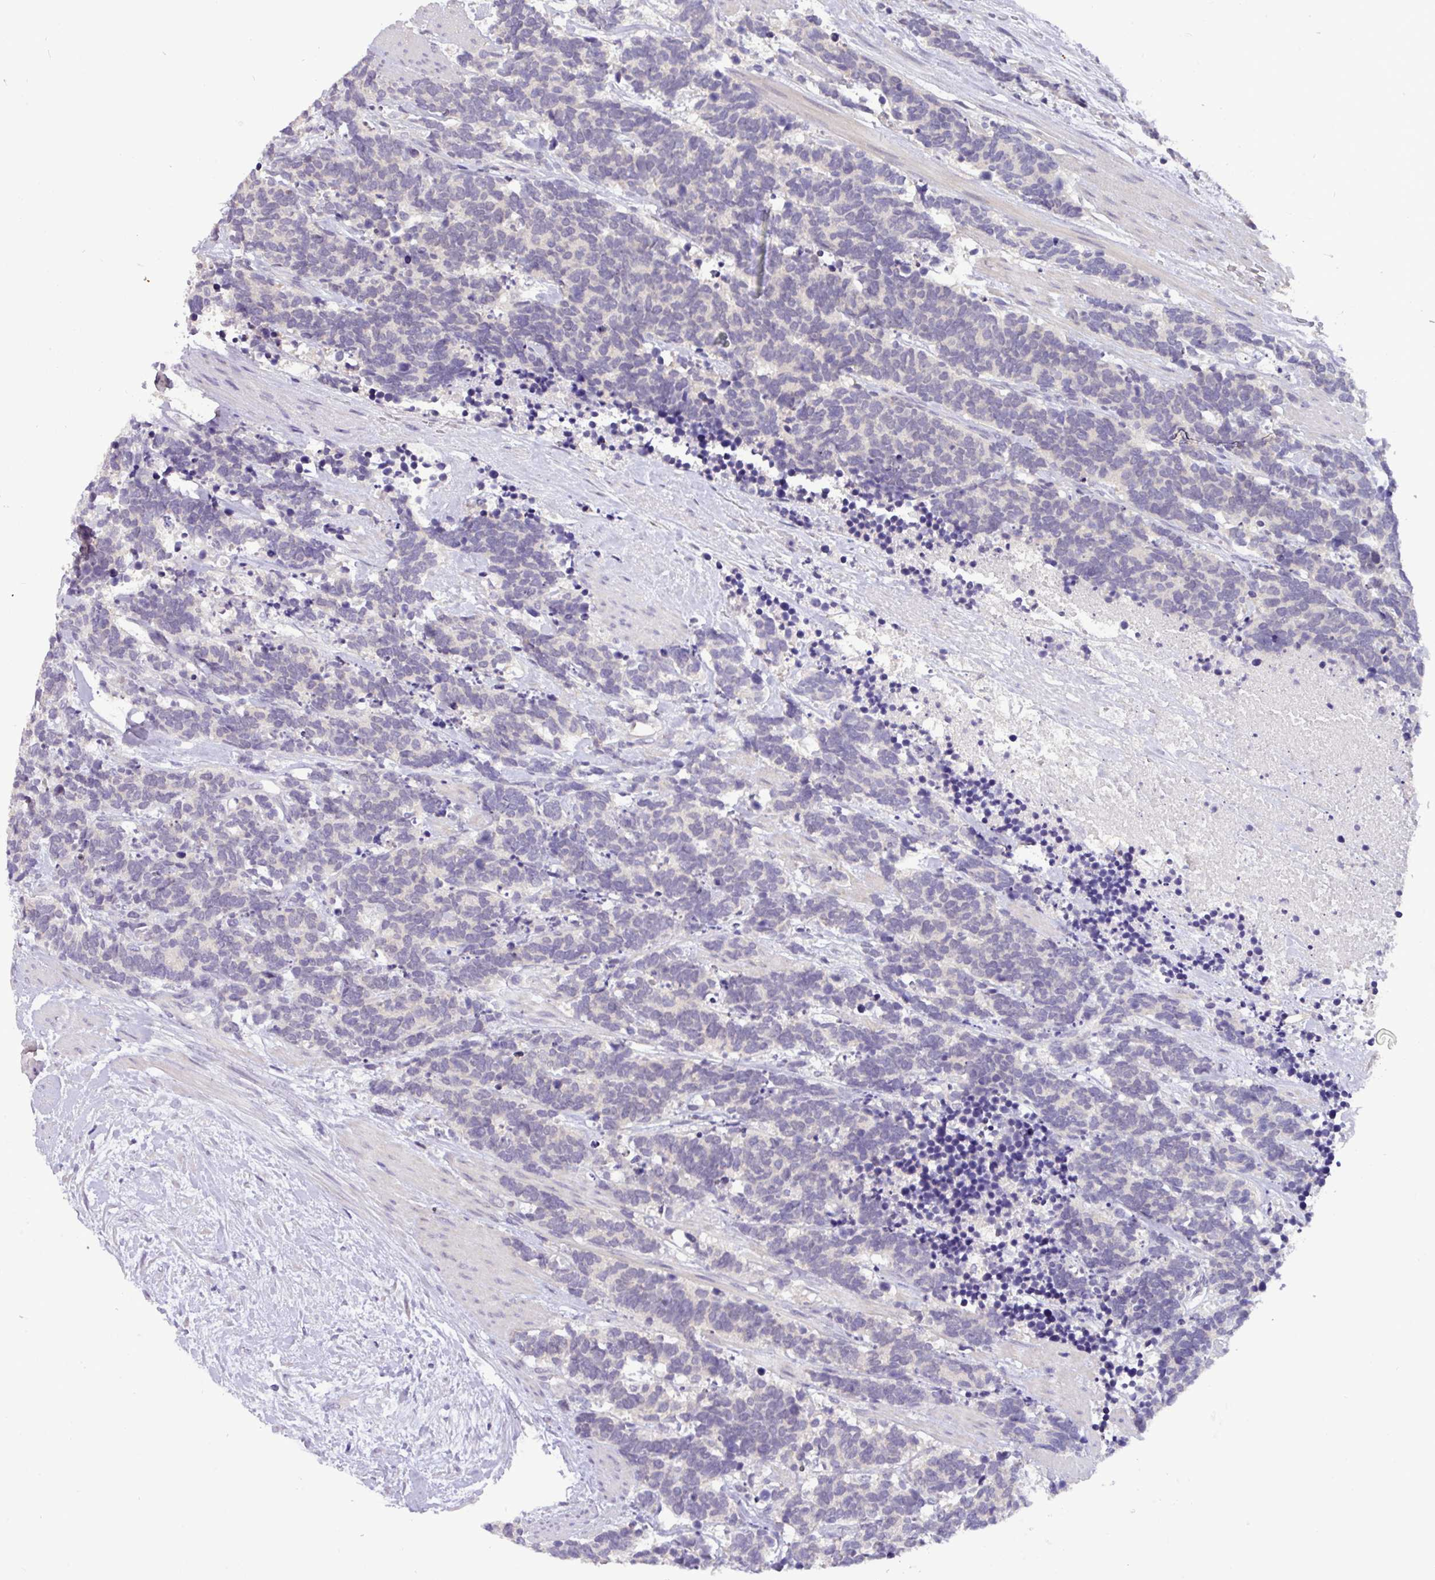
{"staining": {"intensity": "negative", "quantity": "none", "location": "none"}, "tissue": "carcinoid", "cell_type": "Tumor cells", "image_type": "cancer", "snomed": [{"axis": "morphology", "description": "Carcinoma, NOS"}, {"axis": "morphology", "description": "Carcinoid, malignant, NOS"}, {"axis": "topography", "description": "Prostate"}], "caption": "High power microscopy micrograph of an immunohistochemistry histopathology image of carcinoid (malignant), revealing no significant staining in tumor cells. Brightfield microscopy of immunohistochemistry stained with DAB (brown) and hematoxylin (blue), captured at high magnification.", "gene": "PAX8", "patient": {"sex": "male", "age": 57}}